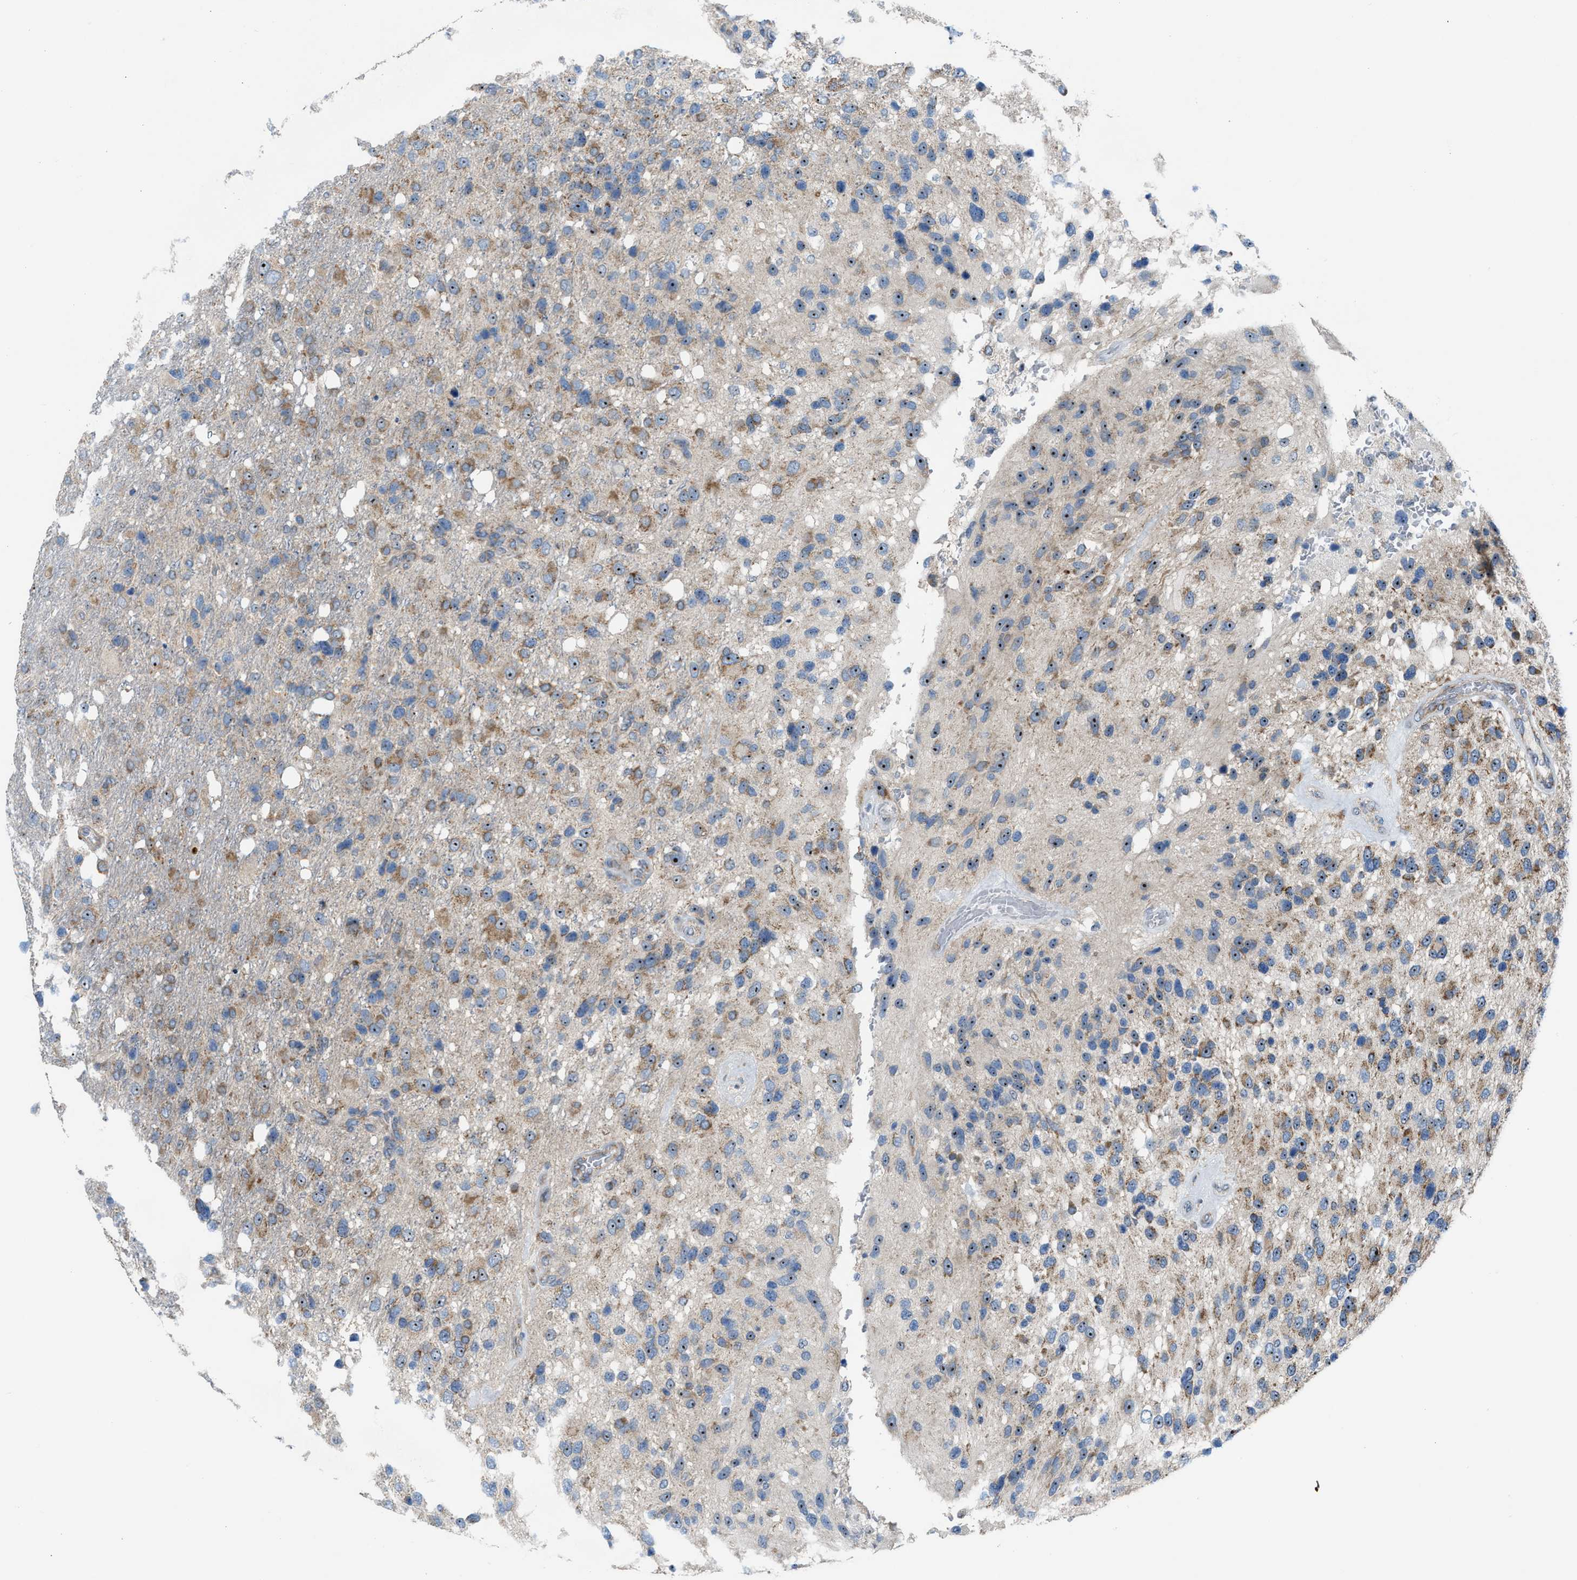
{"staining": {"intensity": "moderate", "quantity": ">75%", "location": "cytoplasmic/membranous,nuclear"}, "tissue": "glioma", "cell_type": "Tumor cells", "image_type": "cancer", "snomed": [{"axis": "morphology", "description": "Glioma, malignant, High grade"}, {"axis": "topography", "description": "Brain"}], "caption": "Human malignant high-grade glioma stained for a protein (brown) exhibits moderate cytoplasmic/membranous and nuclear positive staining in approximately >75% of tumor cells.", "gene": "TPH1", "patient": {"sex": "female", "age": 58}}